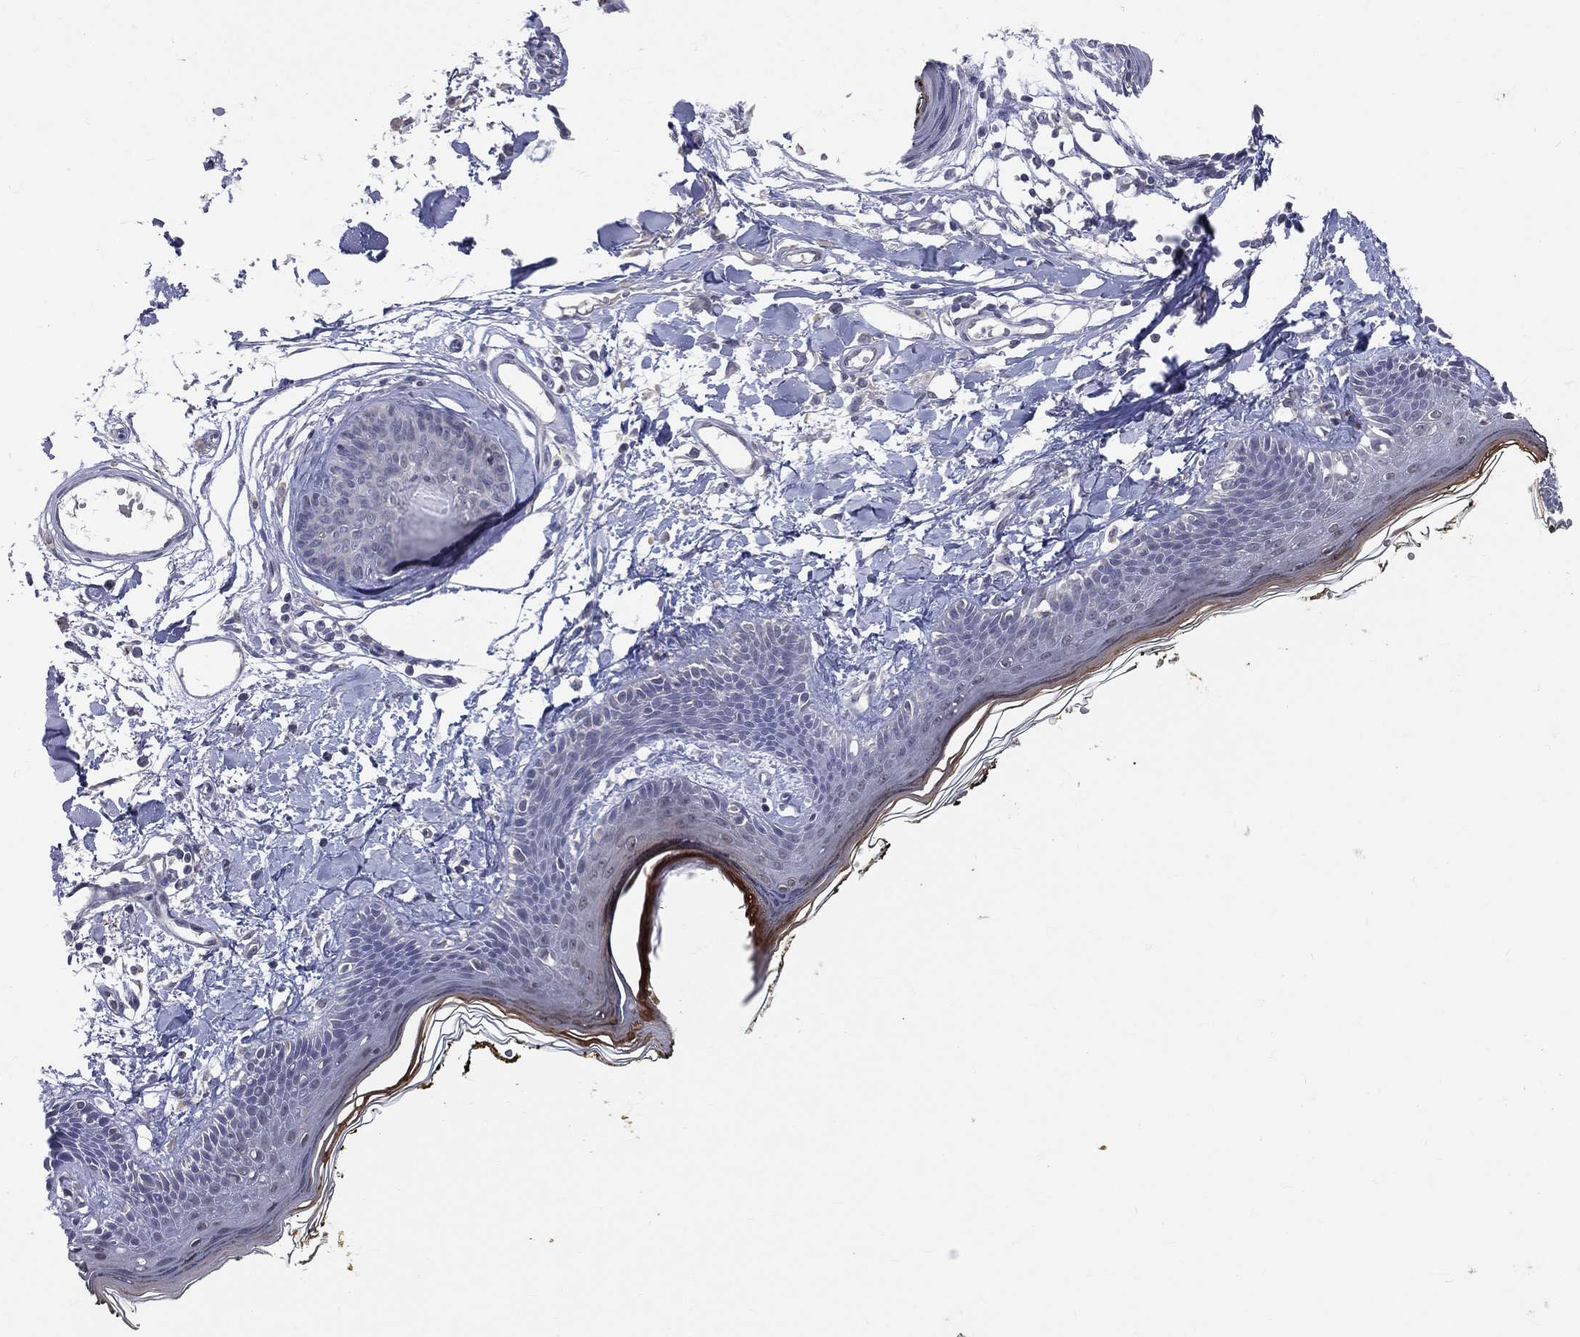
{"staining": {"intensity": "negative", "quantity": "none", "location": "none"}, "tissue": "skin", "cell_type": "Fibroblasts", "image_type": "normal", "snomed": [{"axis": "morphology", "description": "Normal tissue, NOS"}, {"axis": "topography", "description": "Skin"}], "caption": "Benign skin was stained to show a protein in brown. There is no significant staining in fibroblasts.", "gene": "DLG4", "patient": {"sex": "male", "age": 76}}